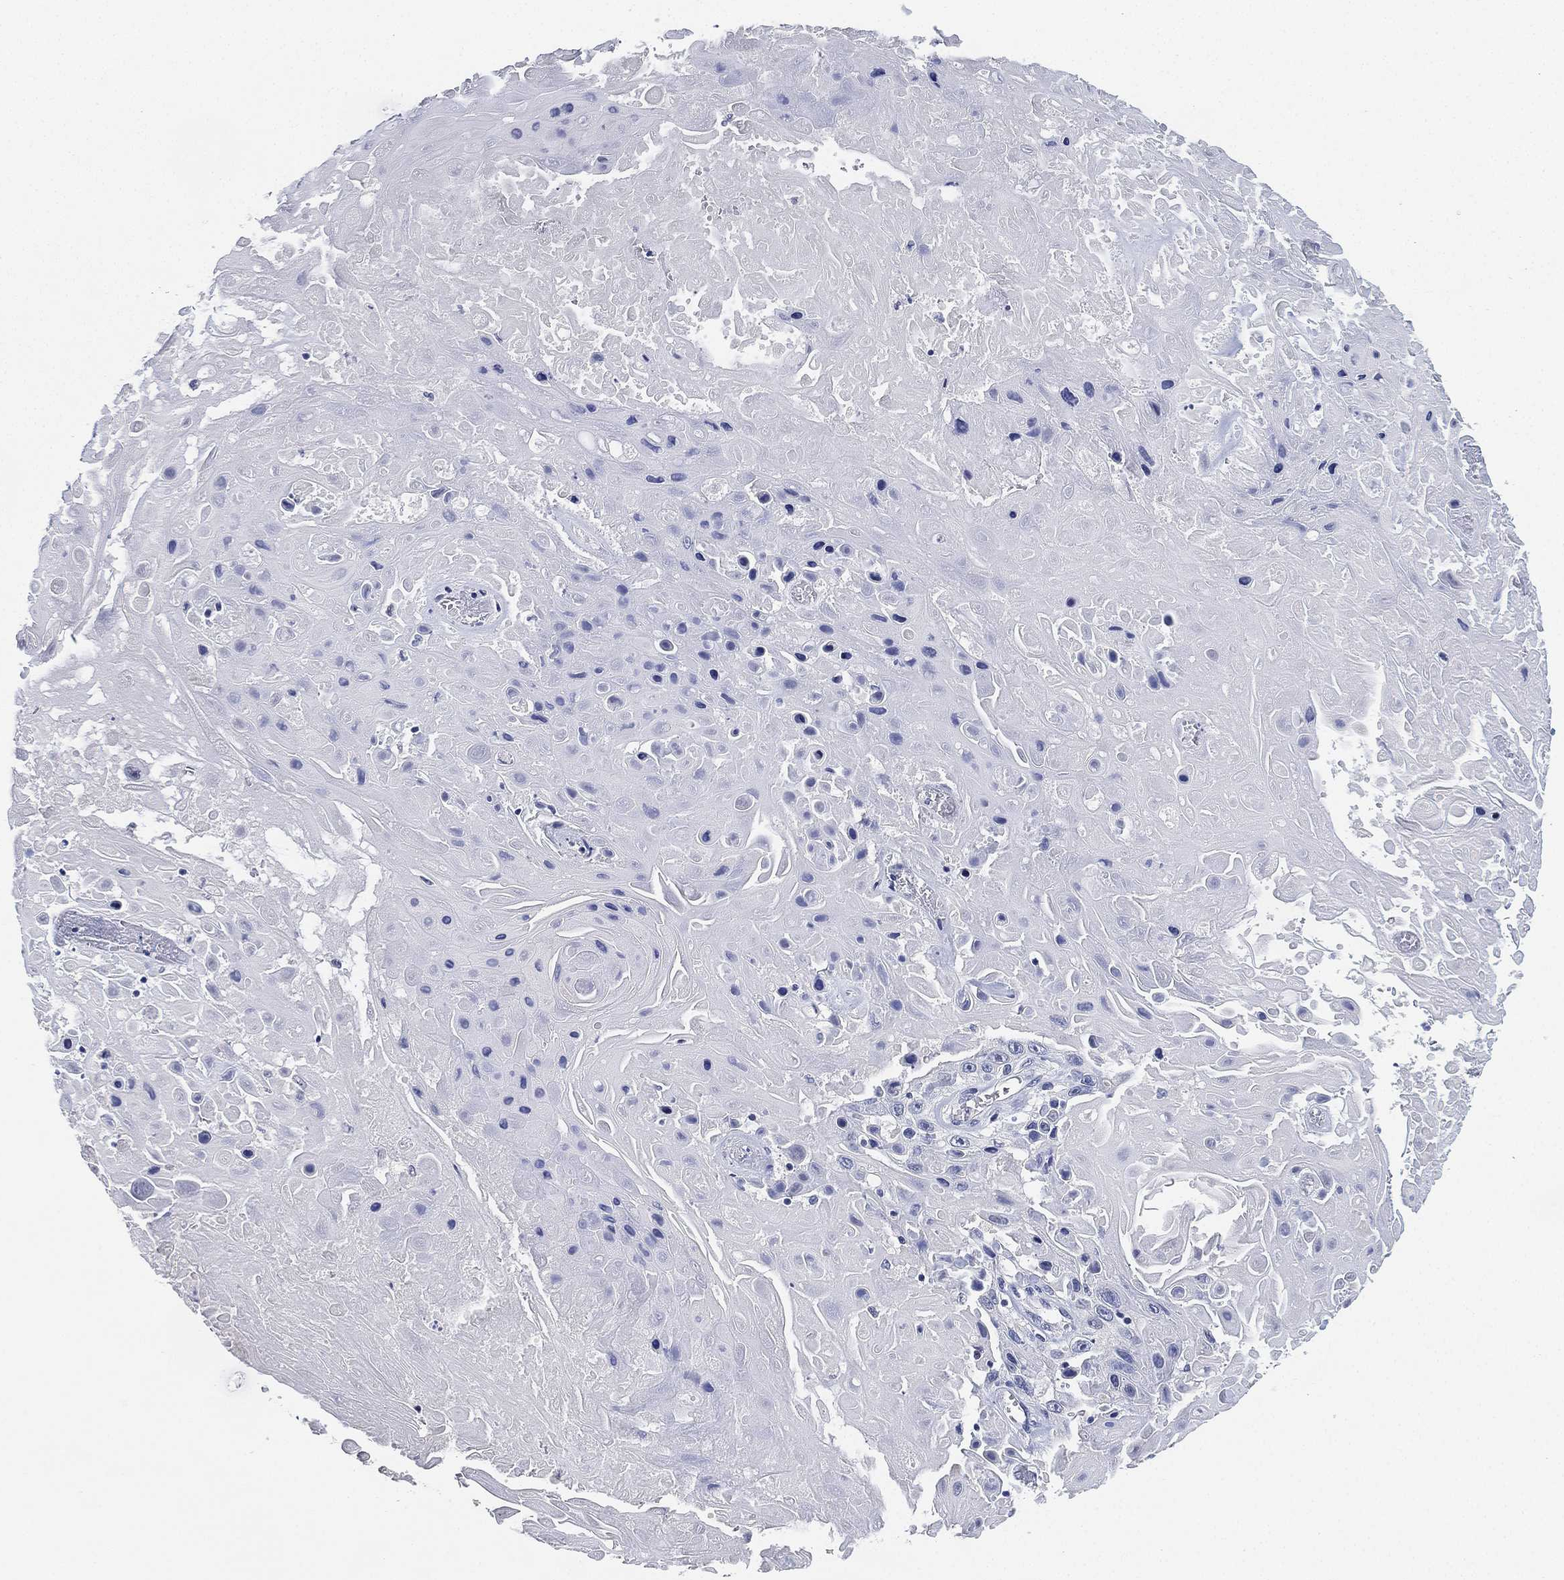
{"staining": {"intensity": "negative", "quantity": "none", "location": "none"}, "tissue": "skin cancer", "cell_type": "Tumor cells", "image_type": "cancer", "snomed": [{"axis": "morphology", "description": "Squamous cell carcinoma, NOS"}, {"axis": "topography", "description": "Skin"}], "caption": "IHC photomicrograph of skin cancer stained for a protein (brown), which shows no positivity in tumor cells. (Brightfield microscopy of DAB IHC at high magnification).", "gene": "IYD", "patient": {"sex": "male", "age": 82}}